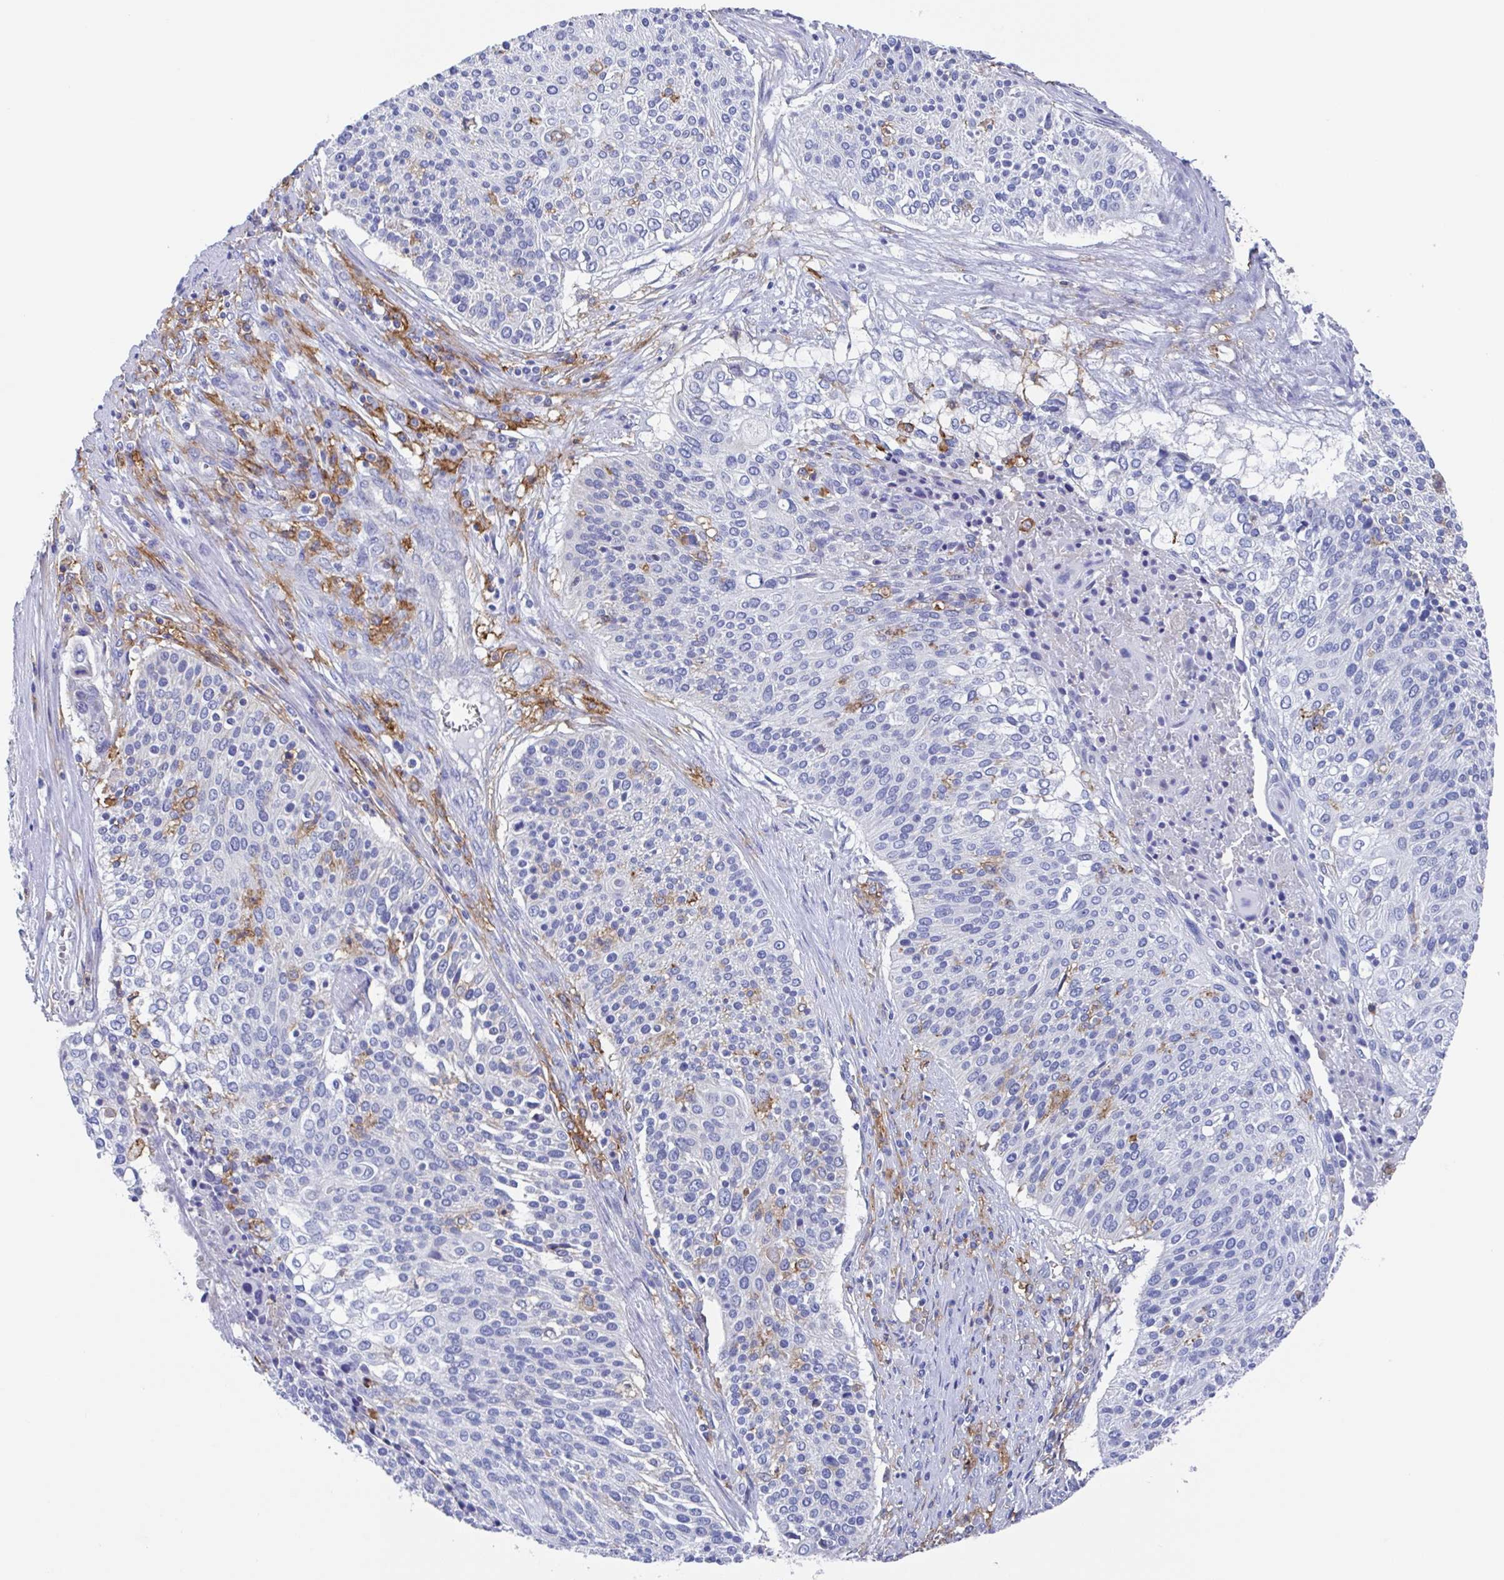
{"staining": {"intensity": "negative", "quantity": "none", "location": "none"}, "tissue": "cervical cancer", "cell_type": "Tumor cells", "image_type": "cancer", "snomed": [{"axis": "morphology", "description": "Squamous cell carcinoma, NOS"}, {"axis": "topography", "description": "Cervix"}], "caption": "This is a photomicrograph of IHC staining of cervical squamous cell carcinoma, which shows no positivity in tumor cells. (Brightfield microscopy of DAB immunohistochemistry at high magnification).", "gene": "FCGR3A", "patient": {"sex": "female", "age": 31}}